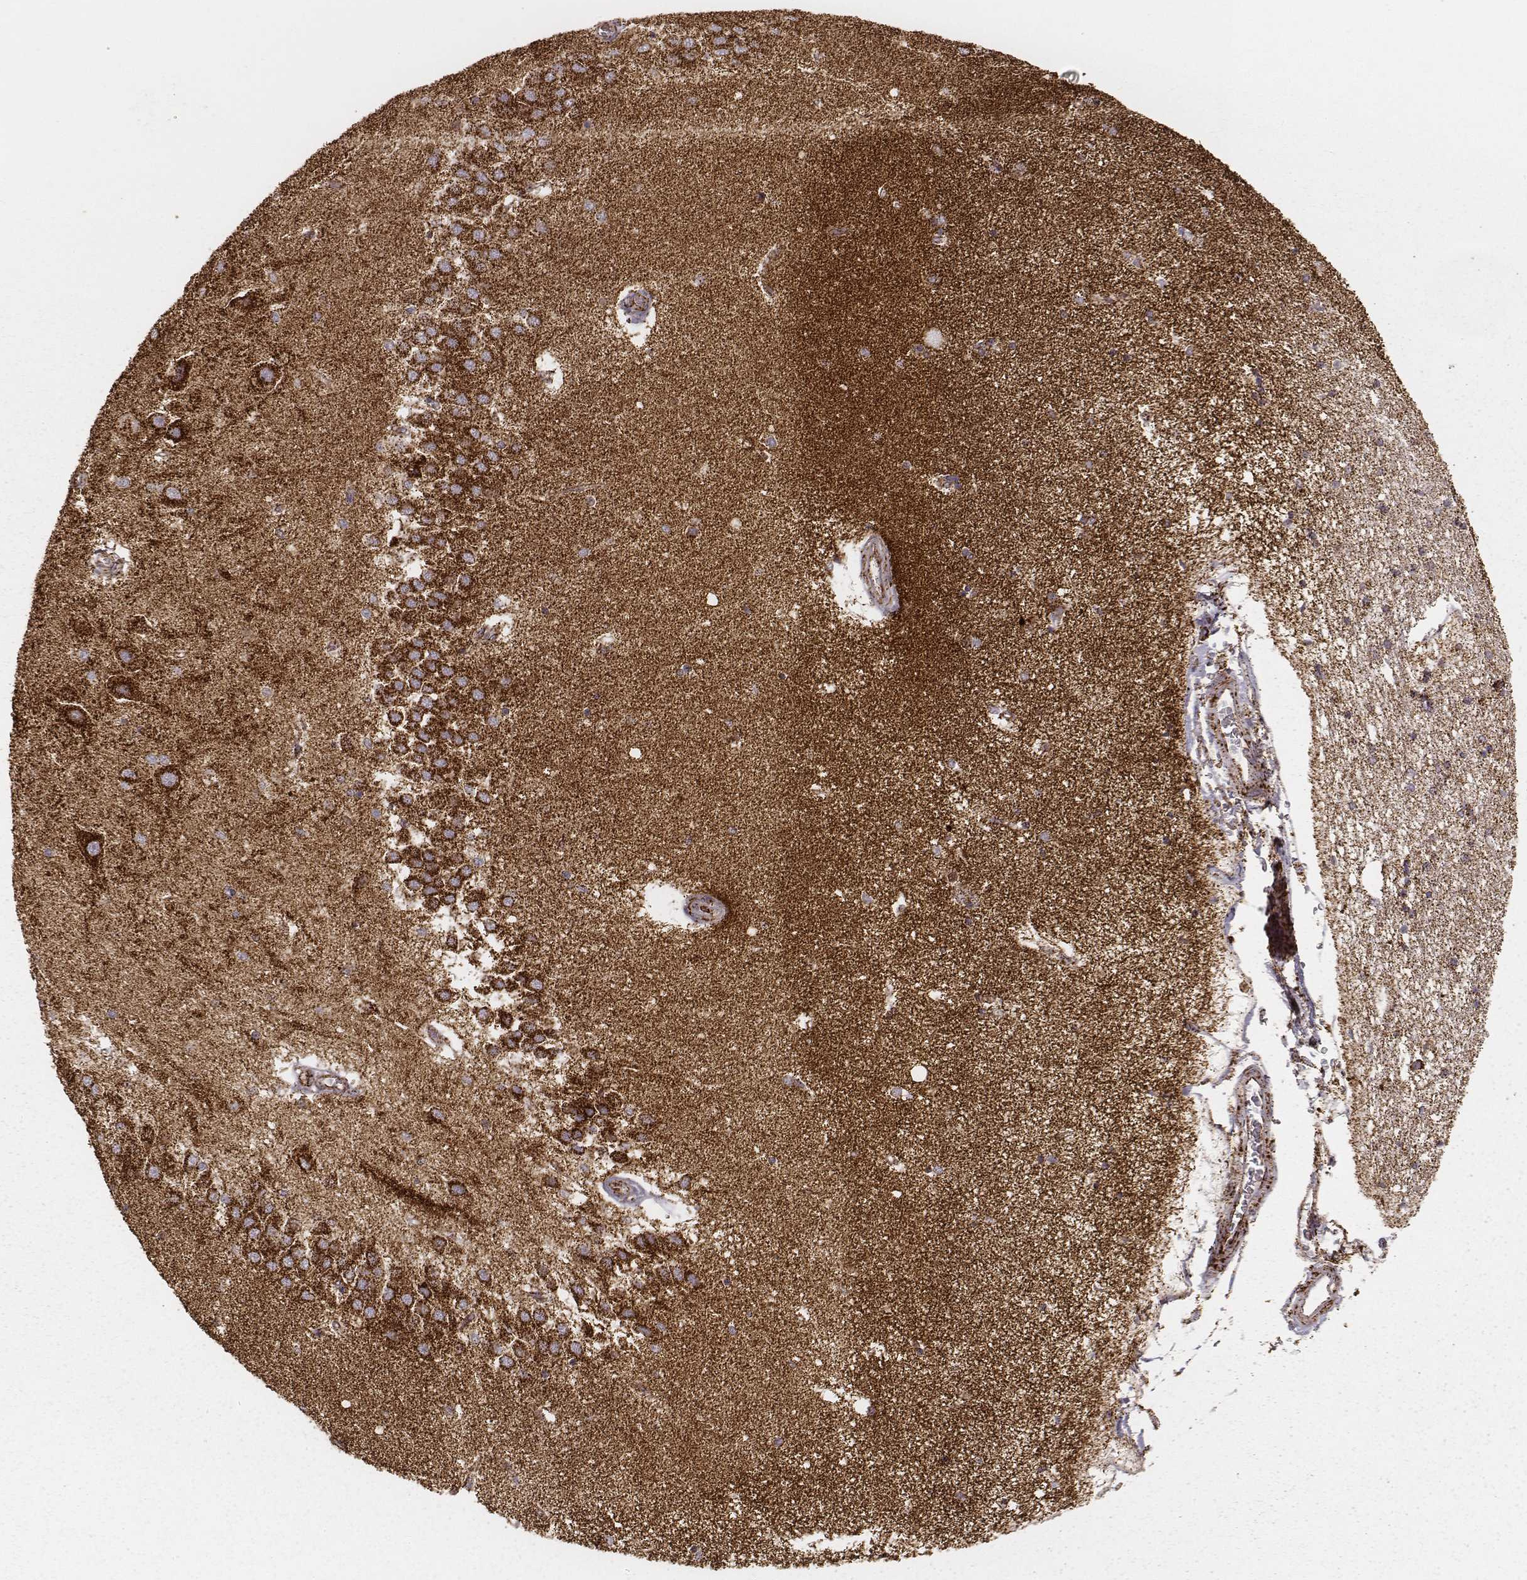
{"staining": {"intensity": "strong", "quantity": ">75%", "location": "cytoplasmic/membranous"}, "tissue": "hippocampus", "cell_type": "Glial cells", "image_type": "normal", "snomed": [{"axis": "morphology", "description": "Normal tissue, NOS"}, {"axis": "topography", "description": "Hippocampus"}], "caption": "Immunohistochemical staining of unremarkable human hippocampus displays high levels of strong cytoplasmic/membranous expression in approximately >75% of glial cells.", "gene": "CS", "patient": {"sex": "female", "age": 54}}